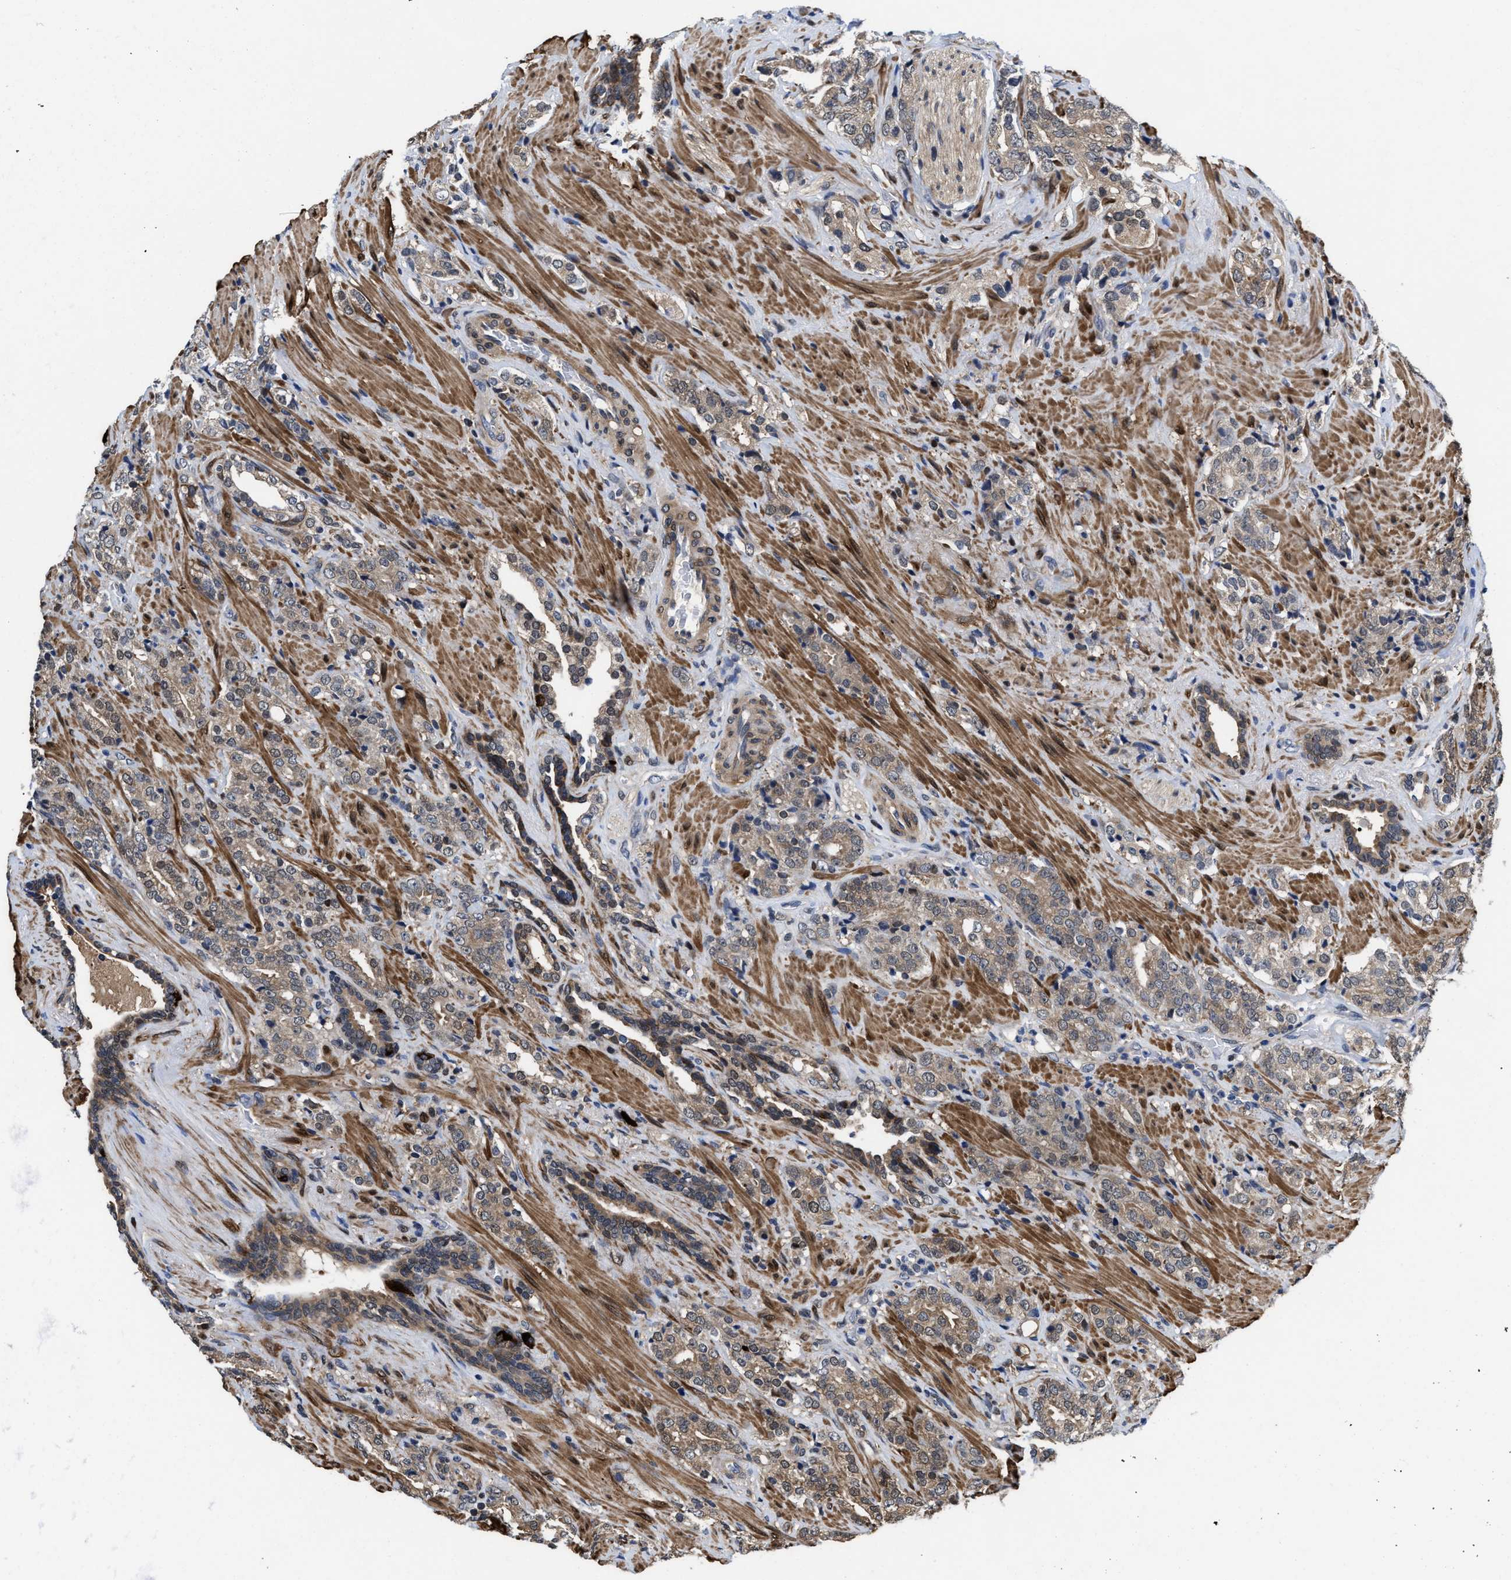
{"staining": {"intensity": "weak", "quantity": ">75%", "location": "cytoplasmic/membranous"}, "tissue": "prostate cancer", "cell_type": "Tumor cells", "image_type": "cancer", "snomed": [{"axis": "morphology", "description": "Adenocarcinoma, High grade"}, {"axis": "topography", "description": "Prostate"}], "caption": "Protein expression analysis of human prostate cancer (adenocarcinoma (high-grade)) reveals weak cytoplasmic/membranous positivity in approximately >75% of tumor cells.", "gene": "KIF12", "patient": {"sex": "male", "age": 71}}